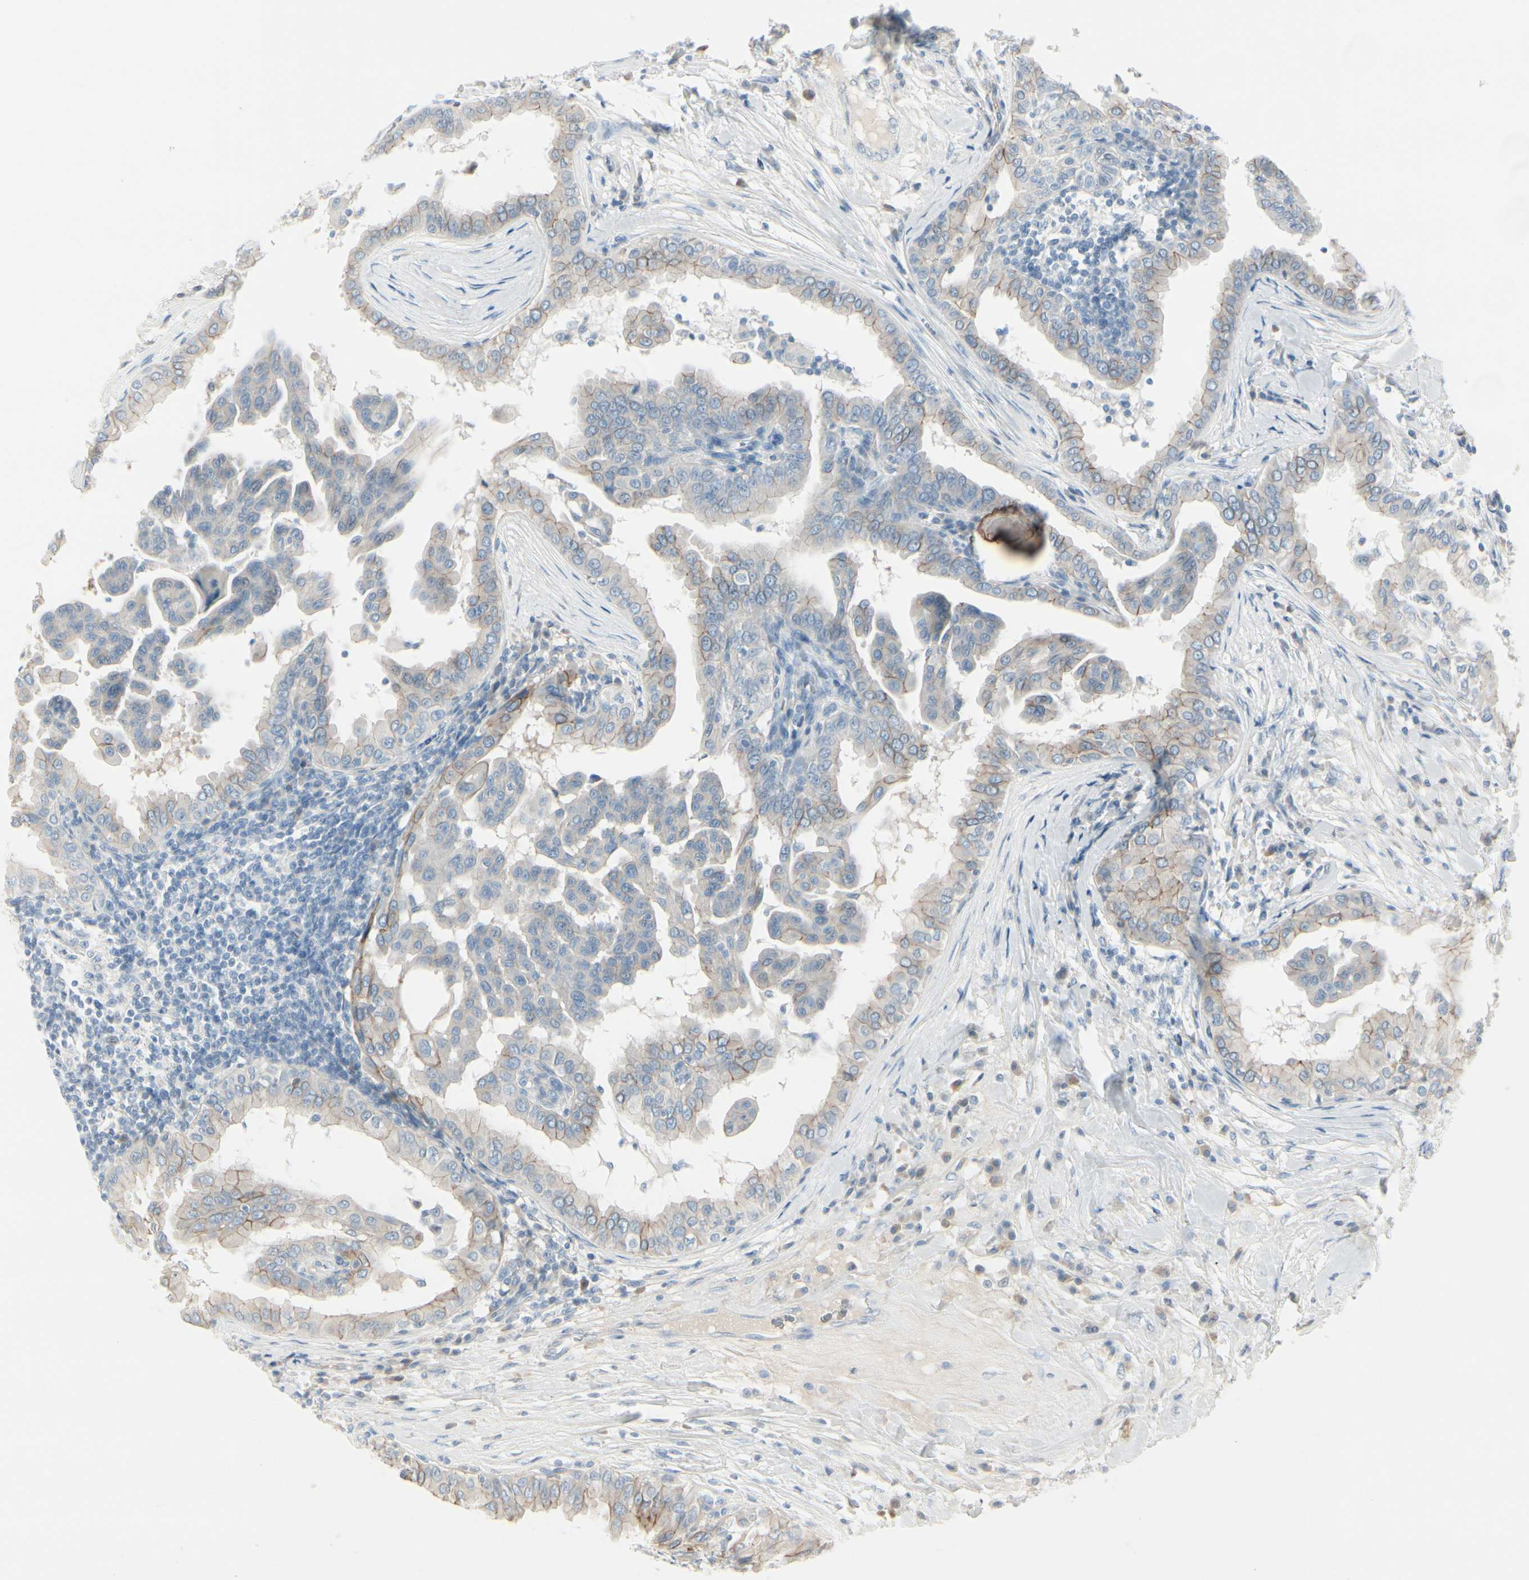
{"staining": {"intensity": "moderate", "quantity": "25%-75%", "location": "cytoplasmic/membranous"}, "tissue": "thyroid cancer", "cell_type": "Tumor cells", "image_type": "cancer", "snomed": [{"axis": "morphology", "description": "Papillary adenocarcinoma, NOS"}, {"axis": "topography", "description": "Thyroid gland"}], "caption": "Immunohistochemistry (IHC) micrograph of human papillary adenocarcinoma (thyroid) stained for a protein (brown), which displays medium levels of moderate cytoplasmic/membranous staining in about 25%-75% of tumor cells.", "gene": "CDHR5", "patient": {"sex": "male", "age": 33}}